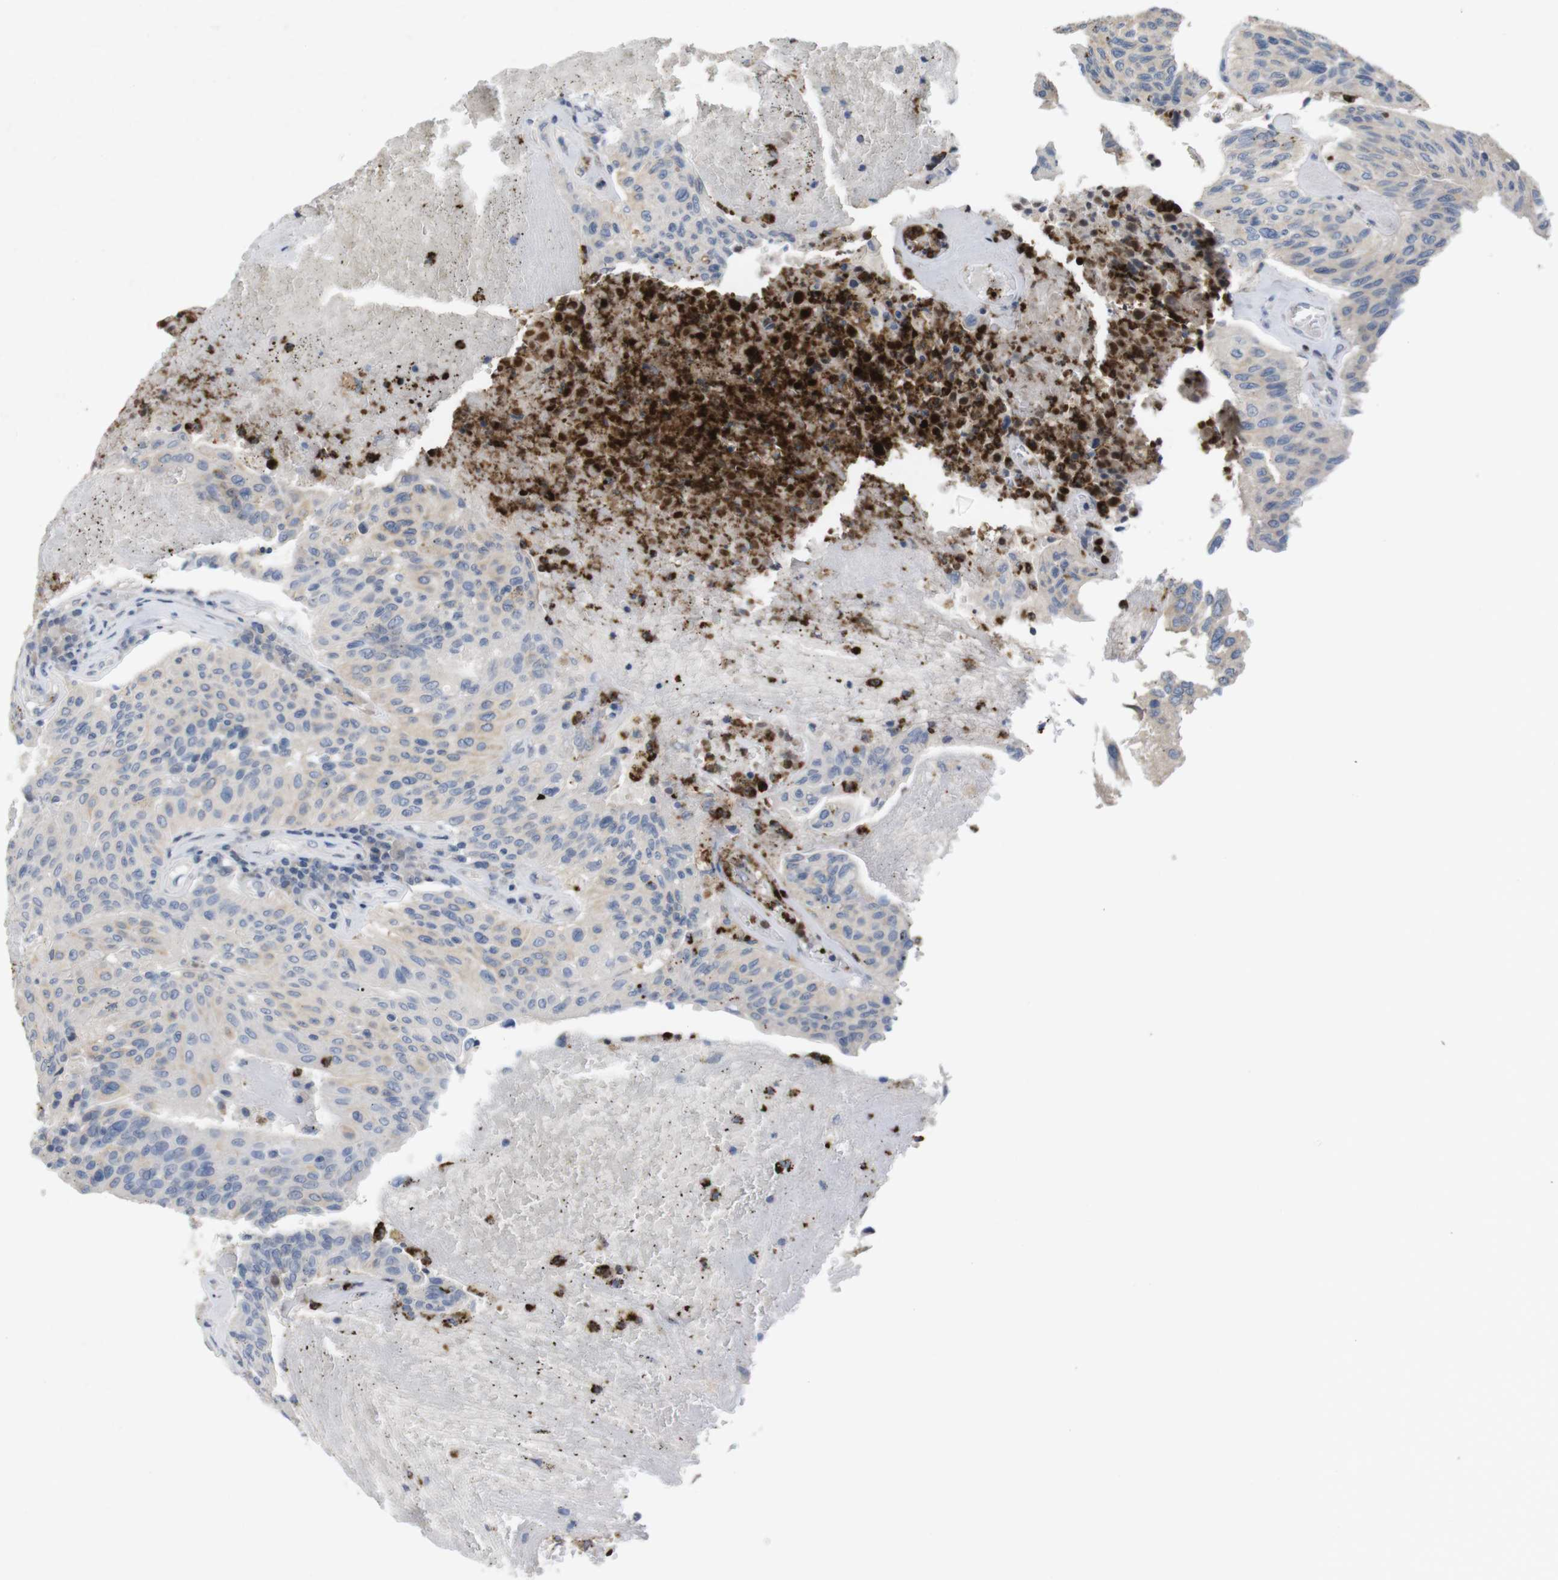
{"staining": {"intensity": "negative", "quantity": "none", "location": "none"}, "tissue": "urothelial cancer", "cell_type": "Tumor cells", "image_type": "cancer", "snomed": [{"axis": "morphology", "description": "Urothelial carcinoma, High grade"}, {"axis": "topography", "description": "Urinary bladder"}], "caption": "Immunohistochemistry (IHC) micrograph of human high-grade urothelial carcinoma stained for a protein (brown), which displays no positivity in tumor cells.", "gene": "TSPAN14", "patient": {"sex": "male", "age": 66}}